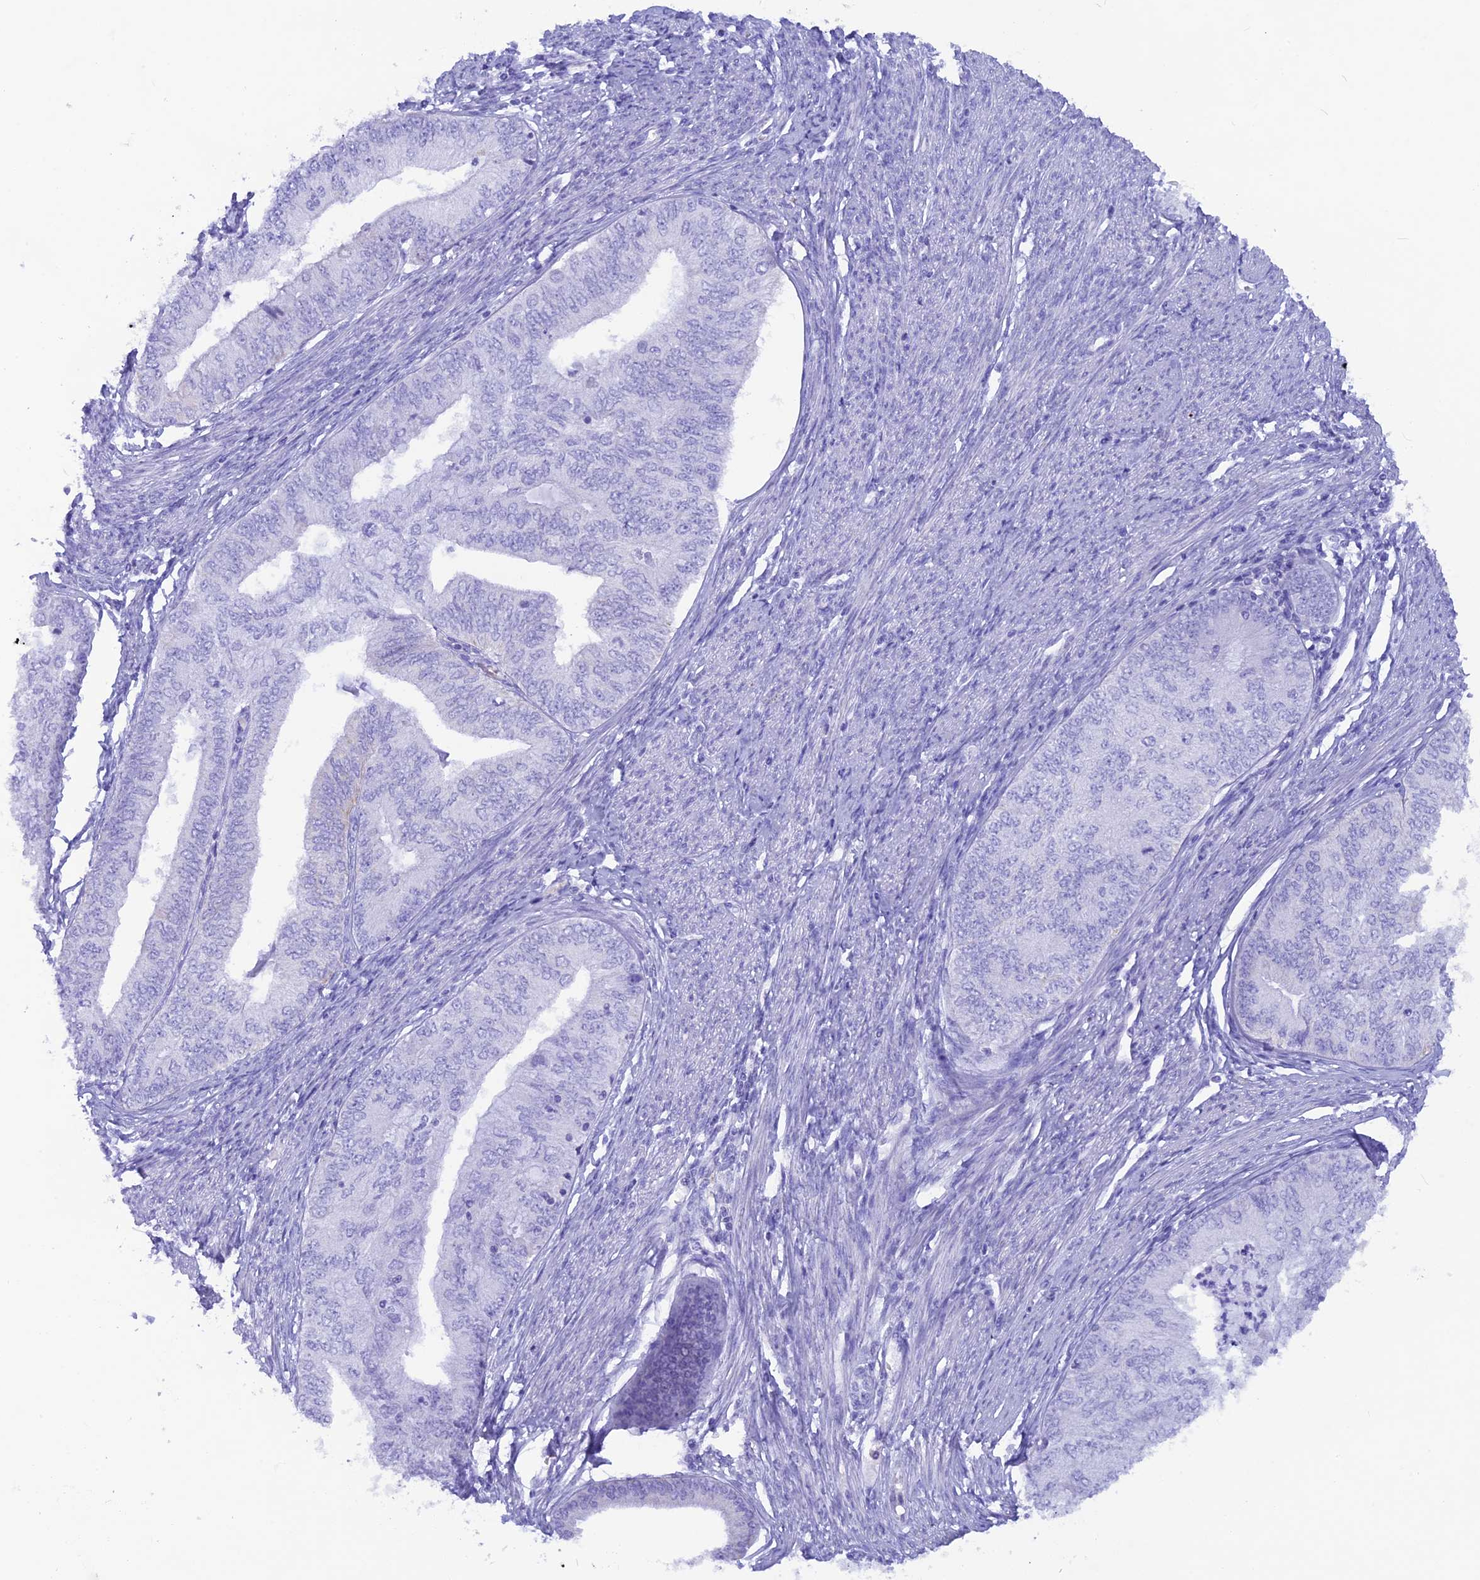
{"staining": {"intensity": "negative", "quantity": "none", "location": "none"}, "tissue": "endometrial cancer", "cell_type": "Tumor cells", "image_type": "cancer", "snomed": [{"axis": "morphology", "description": "Adenocarcinoma, NOS"}, {"axis": "topography", "description": "Endometrium"}], "caption": "IHC image of neoplastic tissue: endometrial adenocarcinoma stained with DAB (3,3'-diaminobenzidine) displays no significant protein positivity in tumor cells.", "gene": "GLYATL1", "patient": {"sex": "female", "age": 68}}